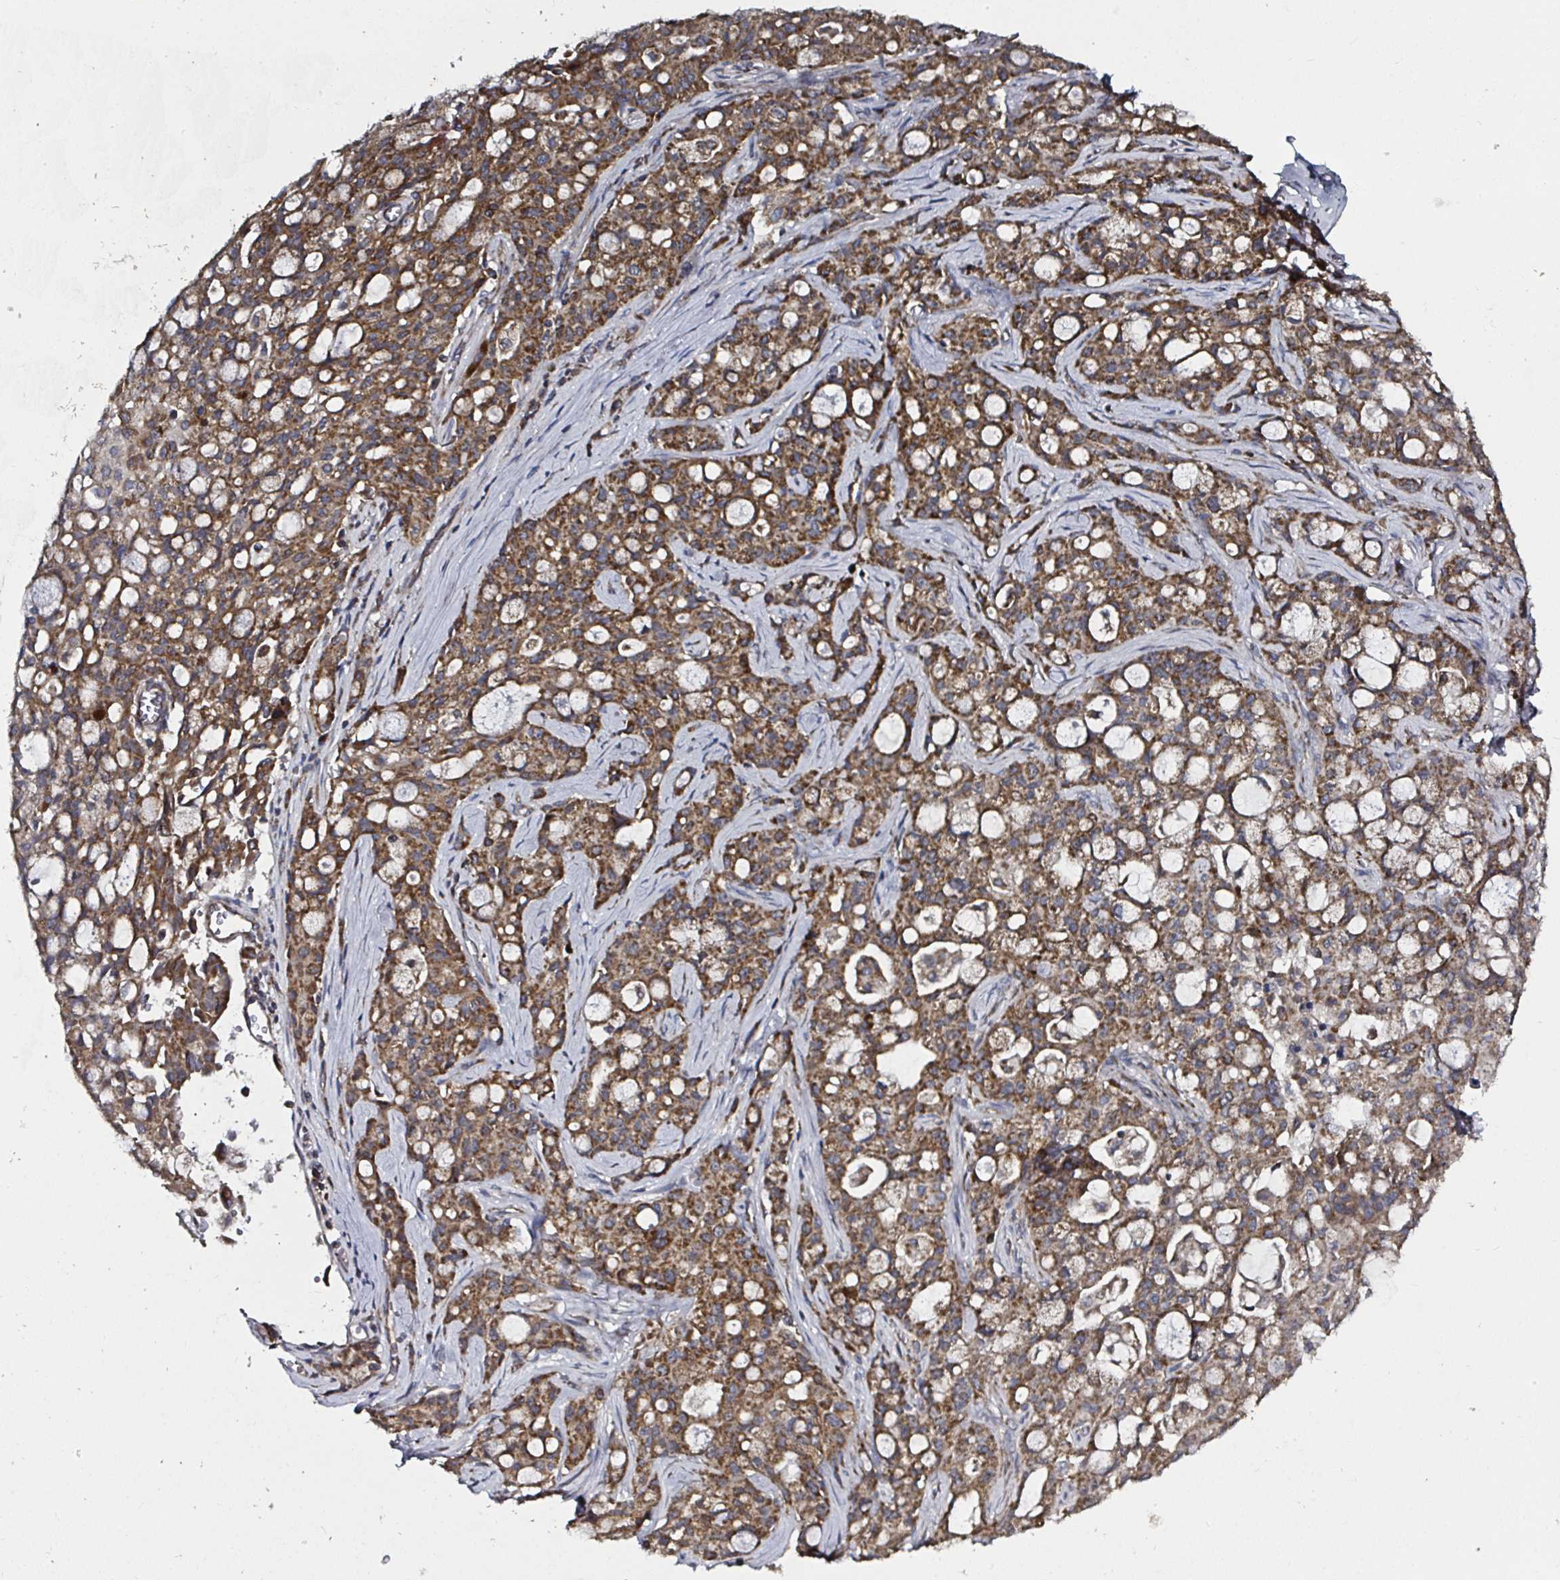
{"staining": {"intensity": "strong", "quantity": ">75%", "location": "cytoplasmic/membranous"}, "tissue": "lung cancer", "cell_type": "Tumor cells", "image_type": "cancer", "snomed": [{"axis": "morphology", "description": "Adenocarcinoma, NOS"}, {"axis": "topography", "description": "Lung"}], "caption": "Lung adenocarcinoma stained for a protein shows strong cytoplasmic/membranous positivity in tumor cells.", "gene": "ATAD3B", "patient": {"sex": "female", "age": 44}}